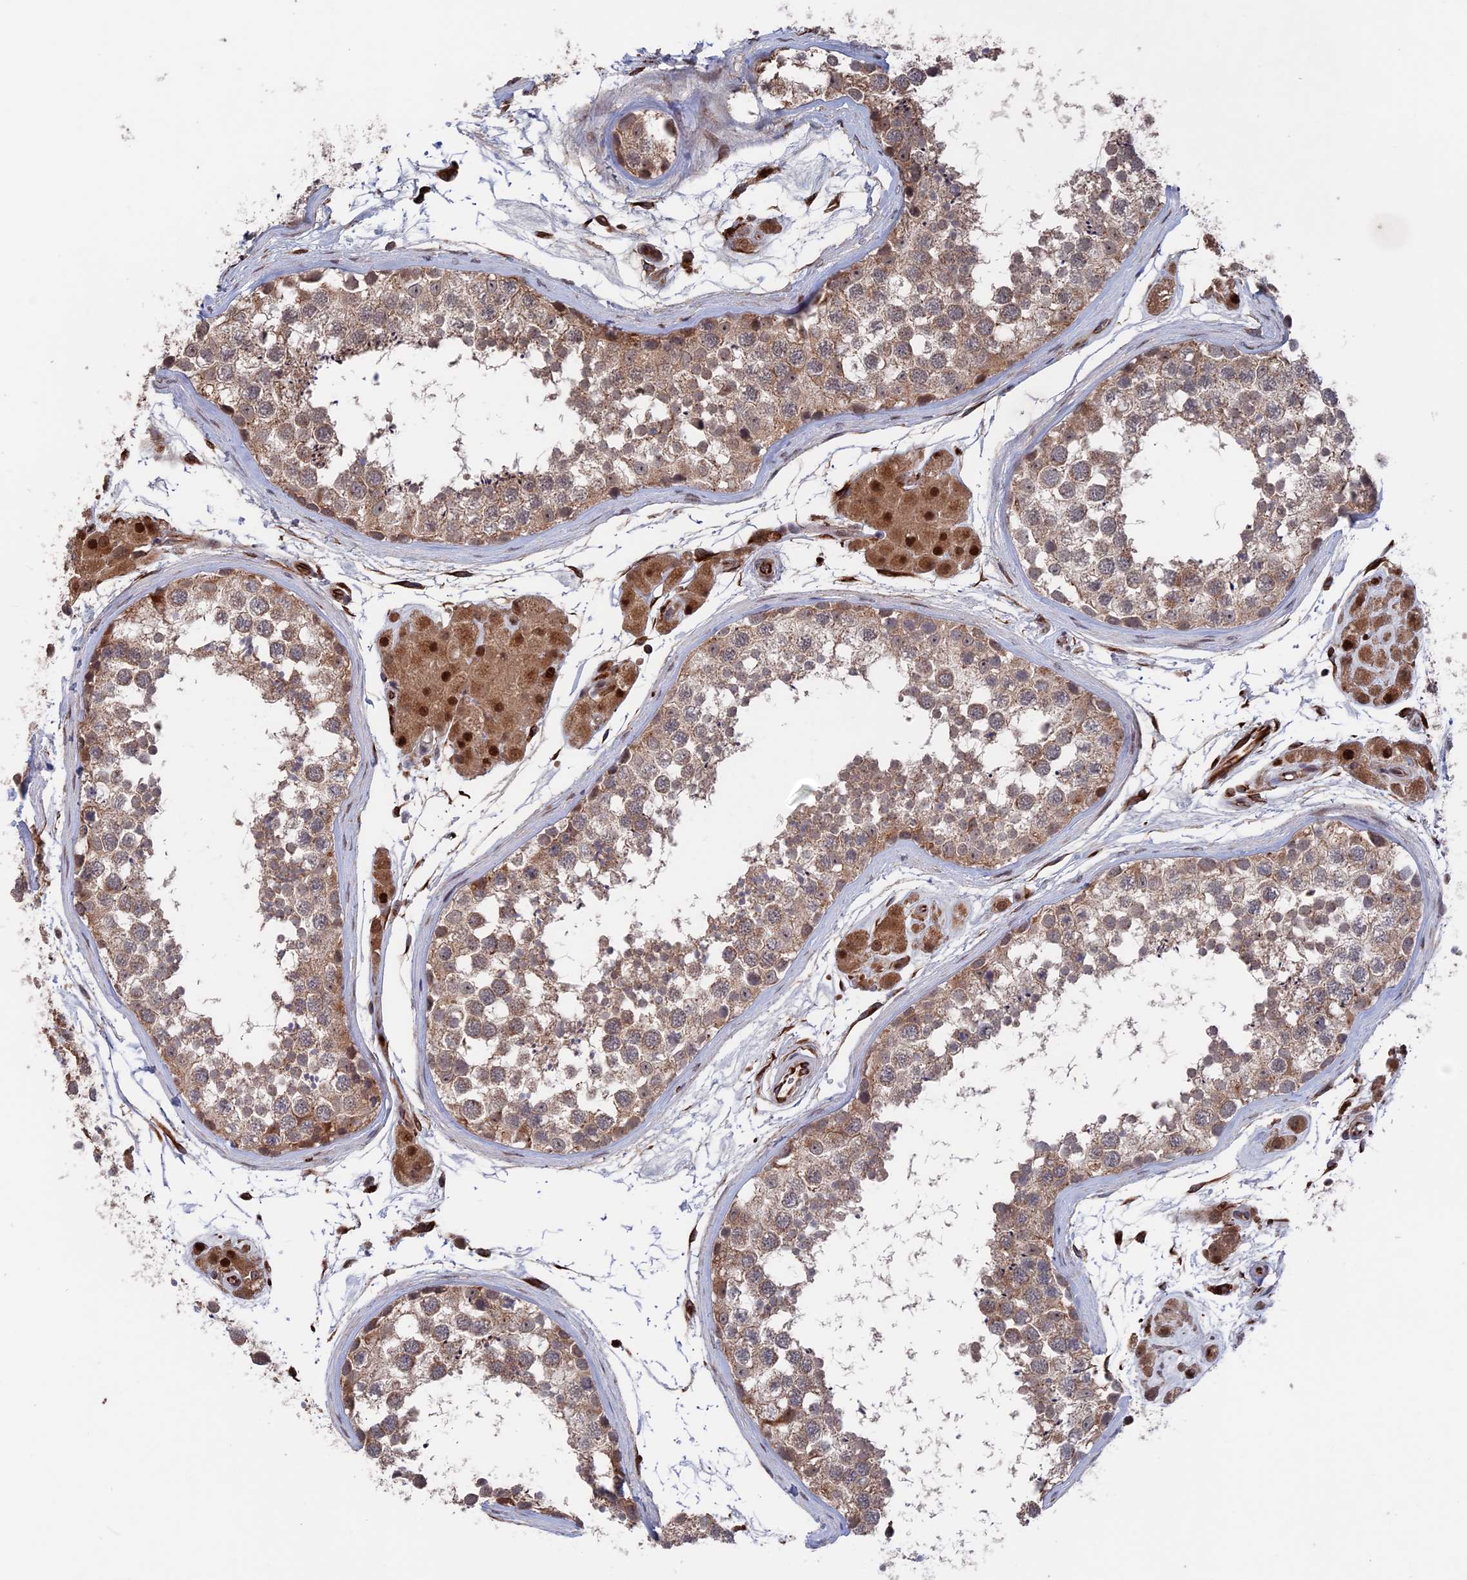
{"staining": {"intensity": "moderate", "quantity": ">75%", "location": "cytoplasmic/membranous"}, "tissue": "testis", "cell_type": "Cells in seminiferous ducts", "image_type": "normal", "snomed": [{"axis": "morphology", "description": "Normal tissue, NOS"}, {"axis": "topography", "description": "Testis"}], "caption": "The image exhibits a brown stain indicating the presence of a protein in the cytoplasmic/membranous of cells in seminiferous ducts in testis.", "gene": "PLA2G15", "patient": {"sex": "male", "age": 56}}